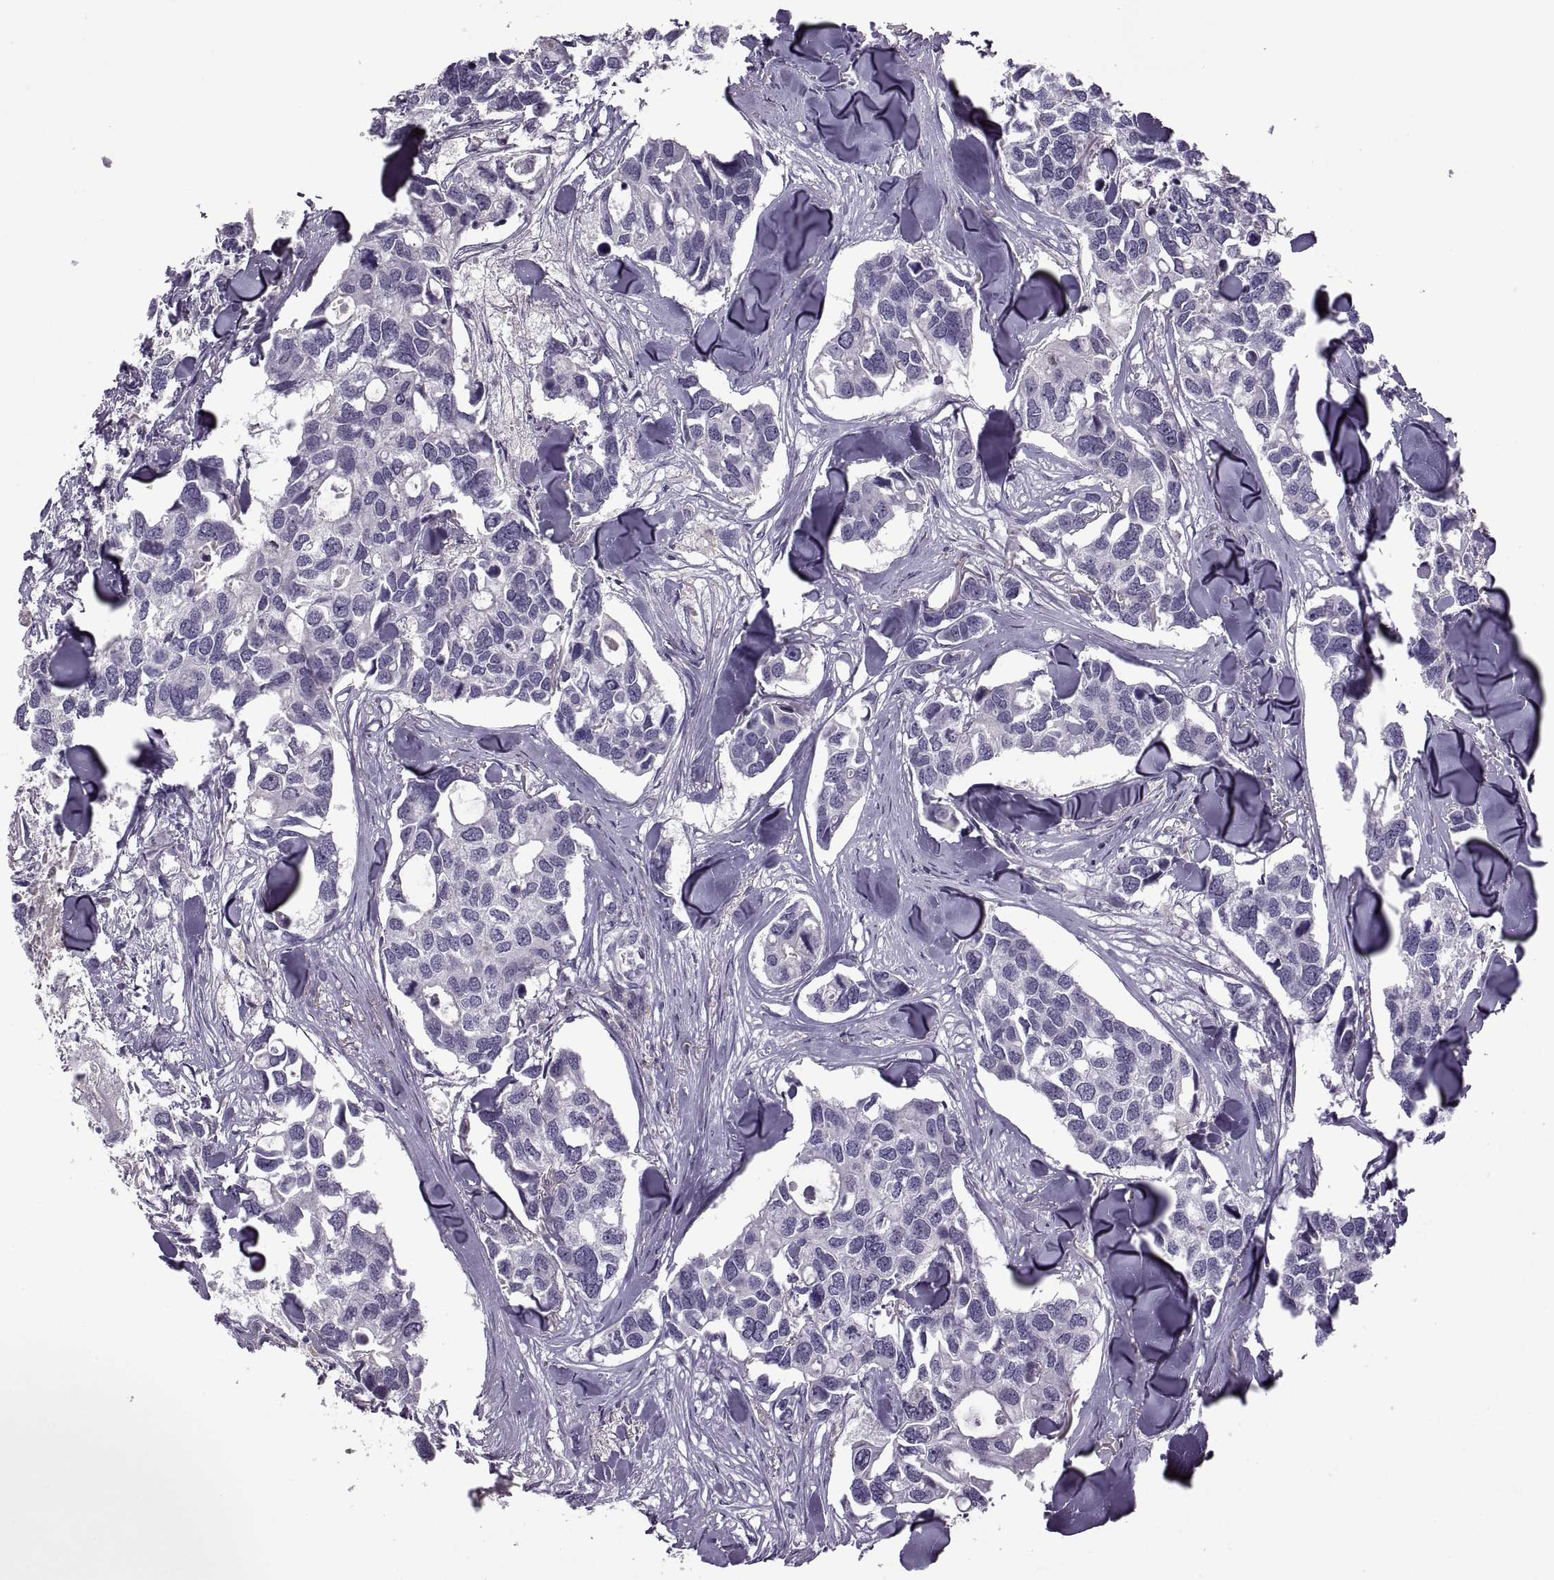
{"staining": {"intensity": "negative", "quantity": "none", "location": "none"}, "tissue": "breast cancer", "cell_type": "Tumor cells", "image_type": "cancer", "snomed": [{"axis": "morphology", "description": "Duct carcinoma"}, {"axis": "topography", "description": "Breast"}], "caption": "Protein analysis of breast invasive ductal carcinoma exhibits no significant expression in tumor cells. (Stains: DAB IHC with hematoxylin counter stain, Microscopy: brightfield microscopy at high magnification).", "gene": "RSPH6A", "patient": {"sex": "female", "age": 83}}